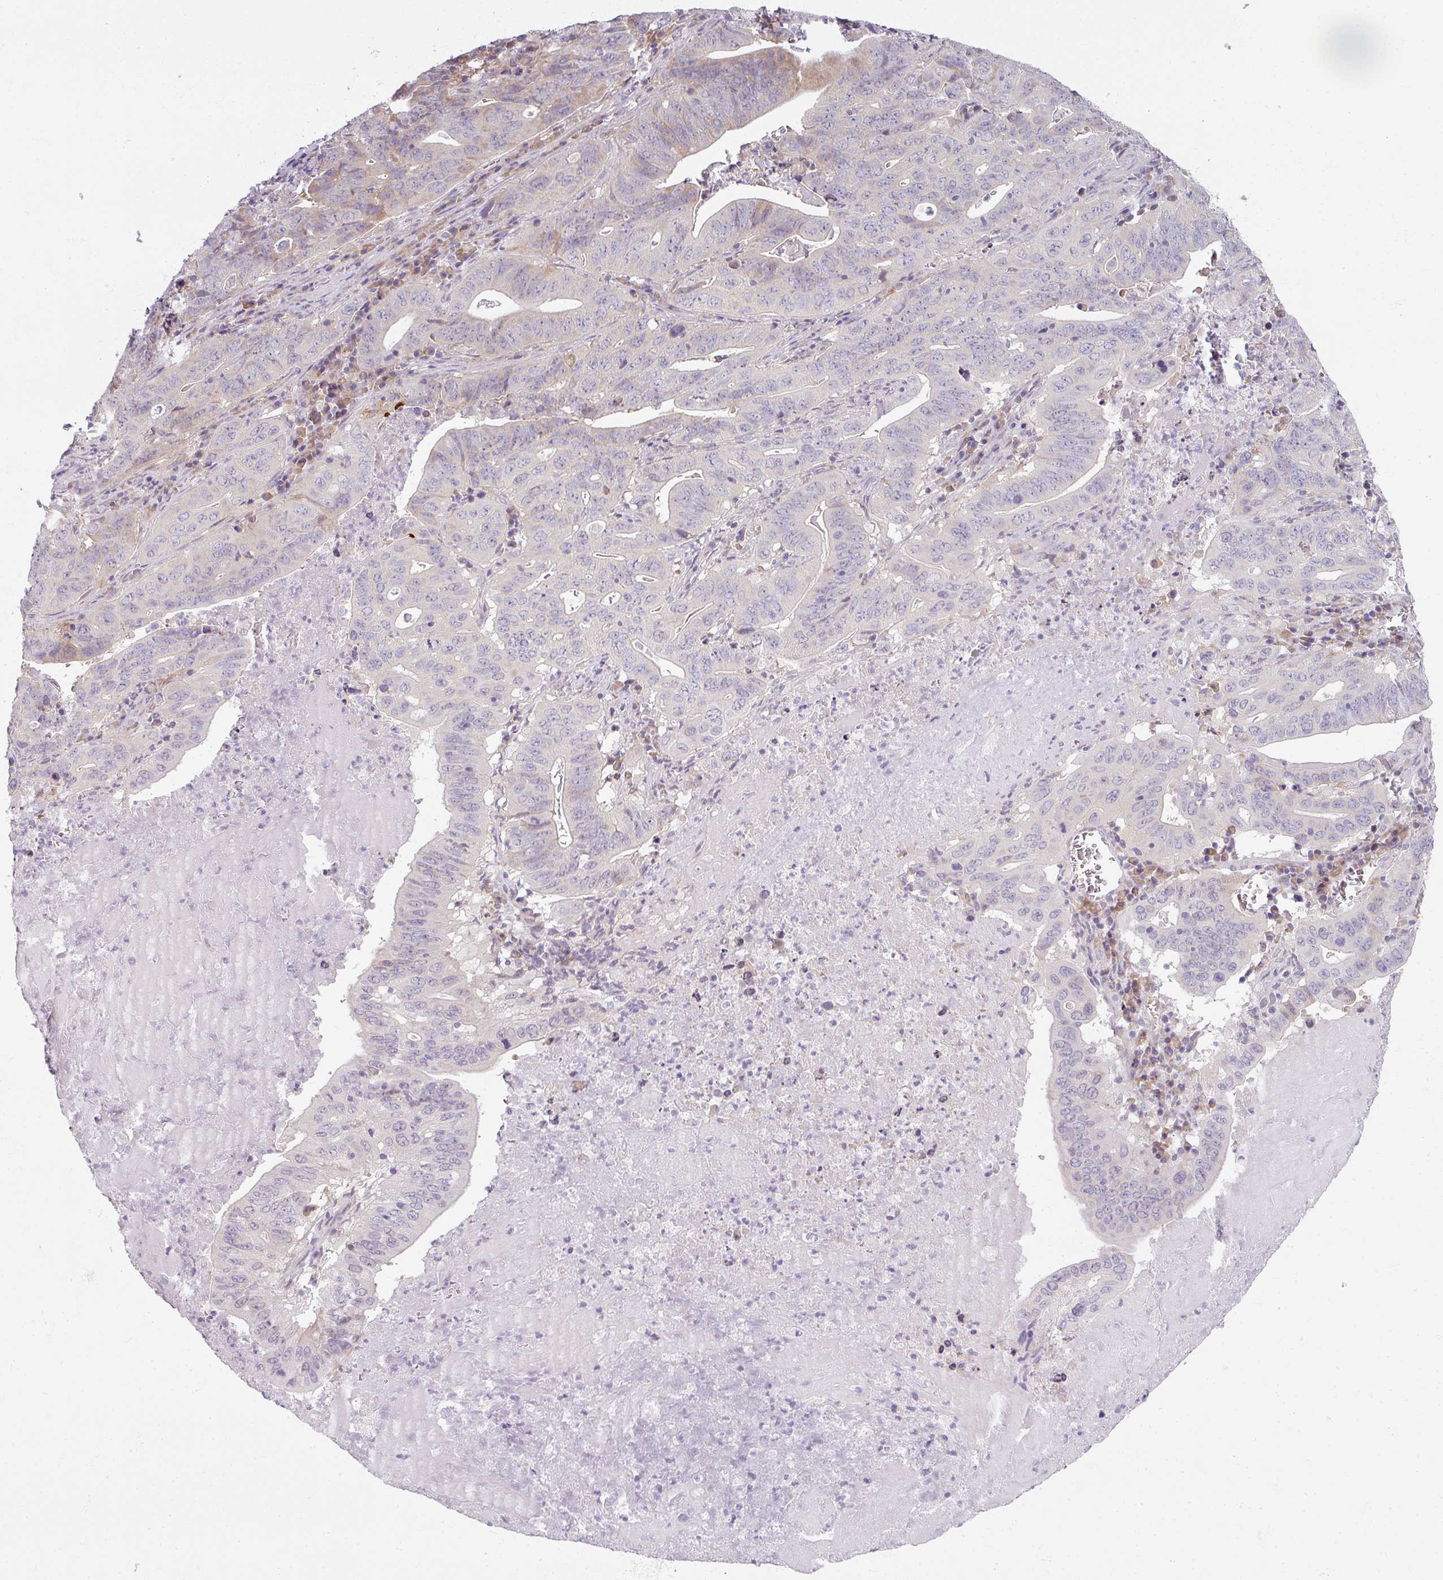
{"staining": {"intensity": "negative", "quantity": "none", "location": "none"}, "tissue": "lung cancer", "cell_type": "Tumor cells", "image_type": "cancer", "snomed": [{"axis": "morphology", "description": "Adenocarcinoma, NOS"}, {"axis": "topography", "description": "Lung"}], "caption": "IHC micrograph of neoplastic tissue: adenocarcinoma (lung) stained with DAB (3,3'-diaminobenzidine) exhibits no significant protein staining in tumor cells.", "gene": "MYMK", "patient": {"sex": "female", "age": 60}}